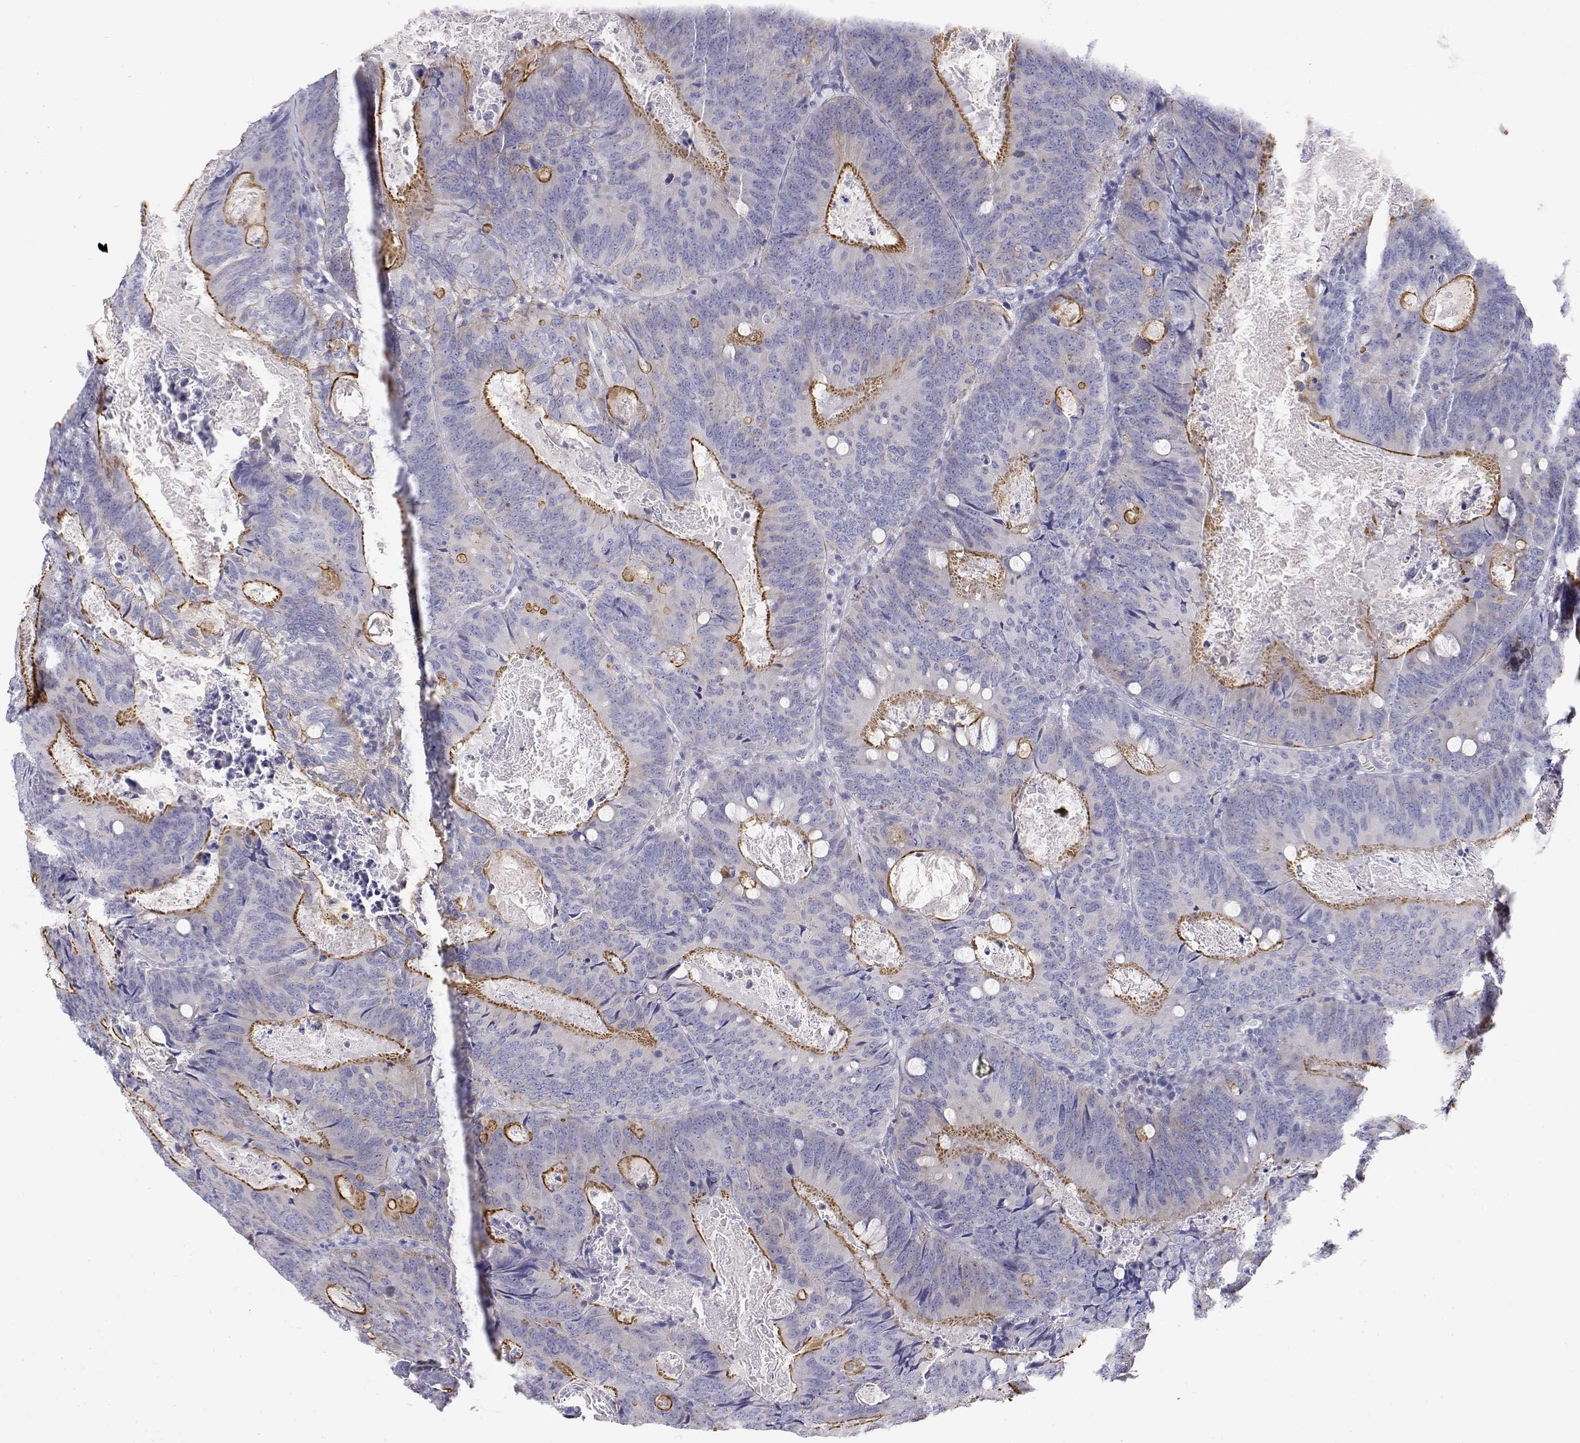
{"staining": {"intensity": "moderate", "quantity": "<25%", "location": "cytoplasmic/membranous"}, "tissue": "colorectal cancer", "cell_type": "Tumor cells", "image_type": "cancer", "snomed": [{"axis": "morphology", "description": "Adenocarcinoma, NOS"}, {"axis": "topography", "description": "Colon"}], "caption": "Moderate cytoplasmic/membranous protein positivity is identified in about <25% of tumor cells in adenocarcinoma (colorectal).", "gene": "MISP", "patient": {"sex": "male", "age": 67}}